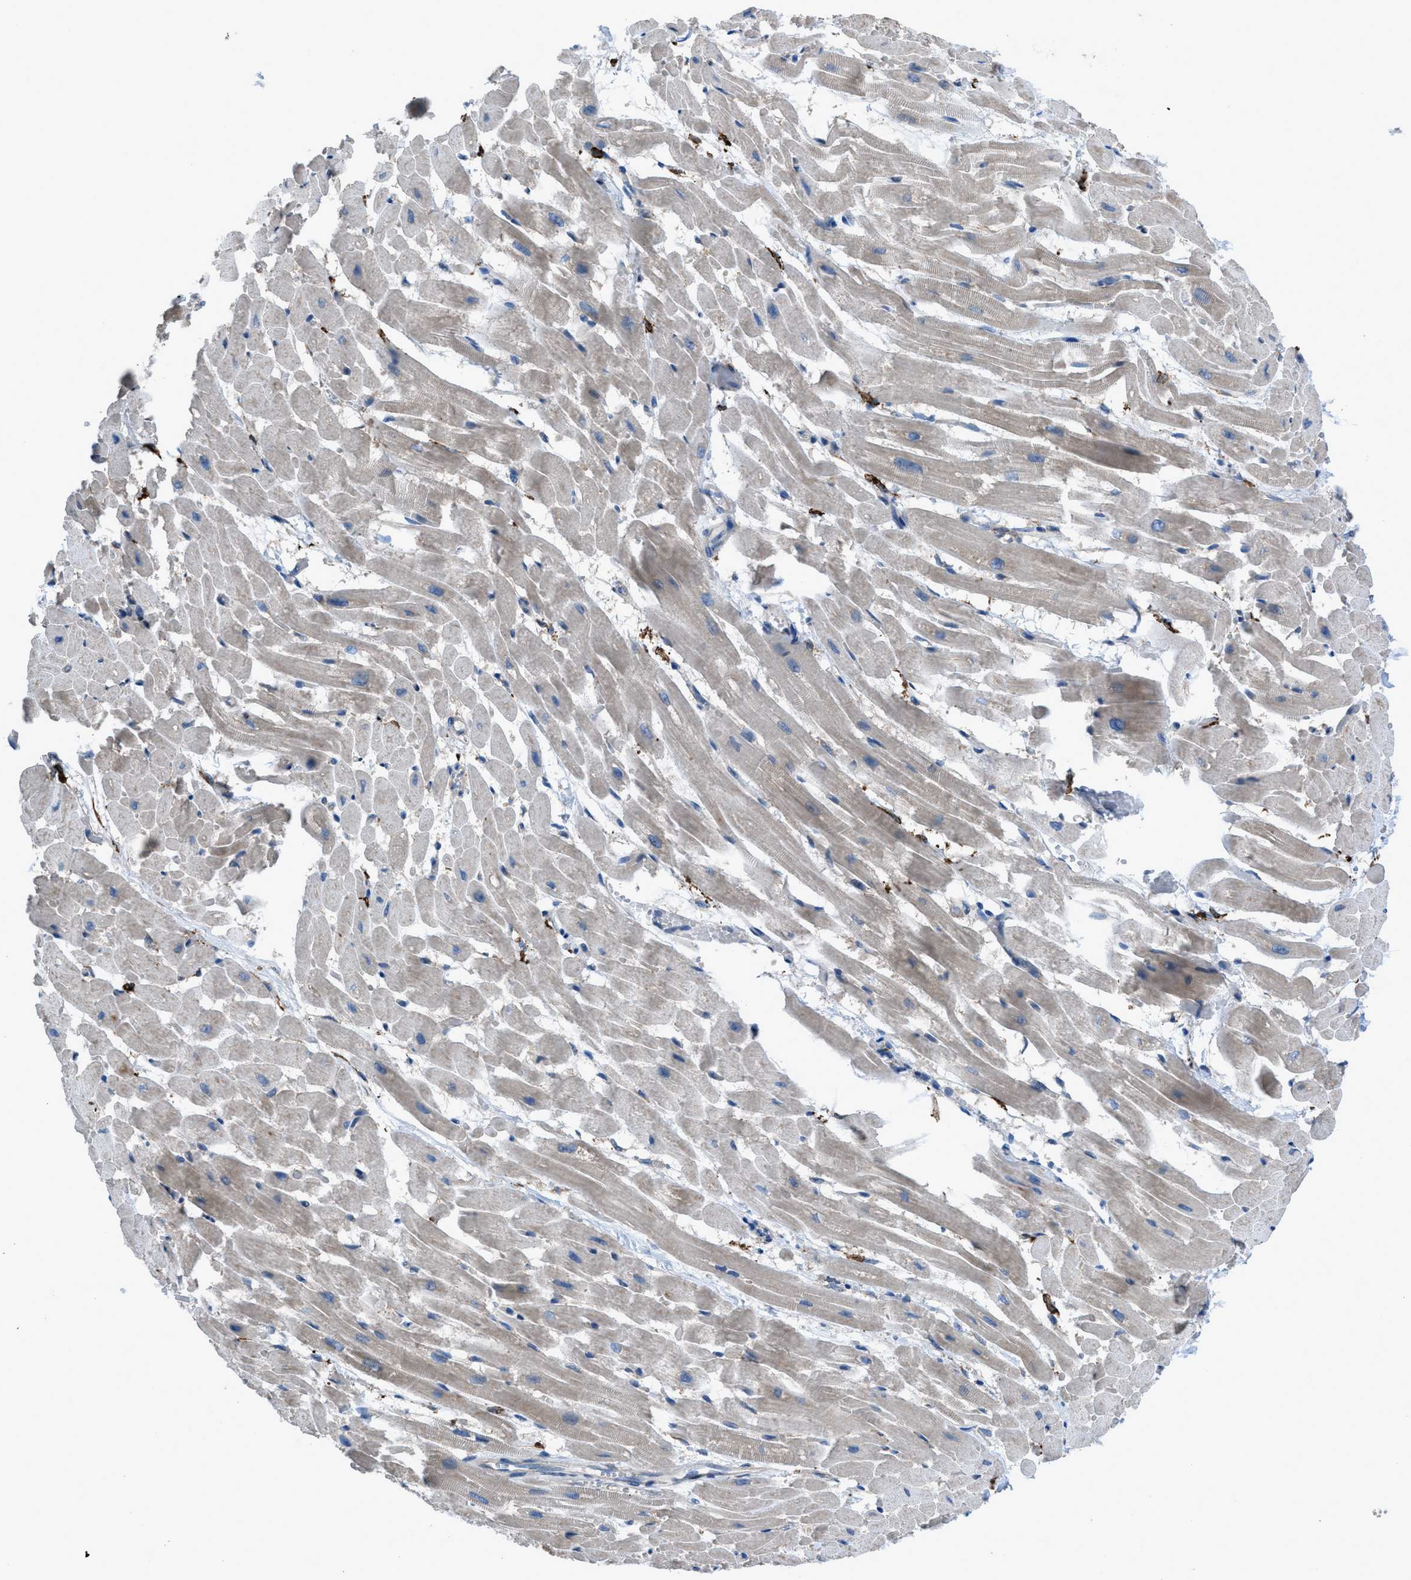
{"staining": {"intensity": "weak", "quantity": "25%-75%", "location": "cytoplasmic/membranous"}, "tissue": "heart muscle", "cell_type": "Cardiomyocytes", "image_type": "normal", "snomed": [{"axis": "morphology", "description": "Normal tissue, NOS"}, {"axis": "topography", "description": "Heart"}], "caption": "About 25%-75% of cardiomyocytes in normal heart muscle reveal weak cytoplasmic/membranous protein expression as visualized by brown immunohistochemical staining.", "gene": "EGFR", "patient": {"sex": "male", "age": 45}}